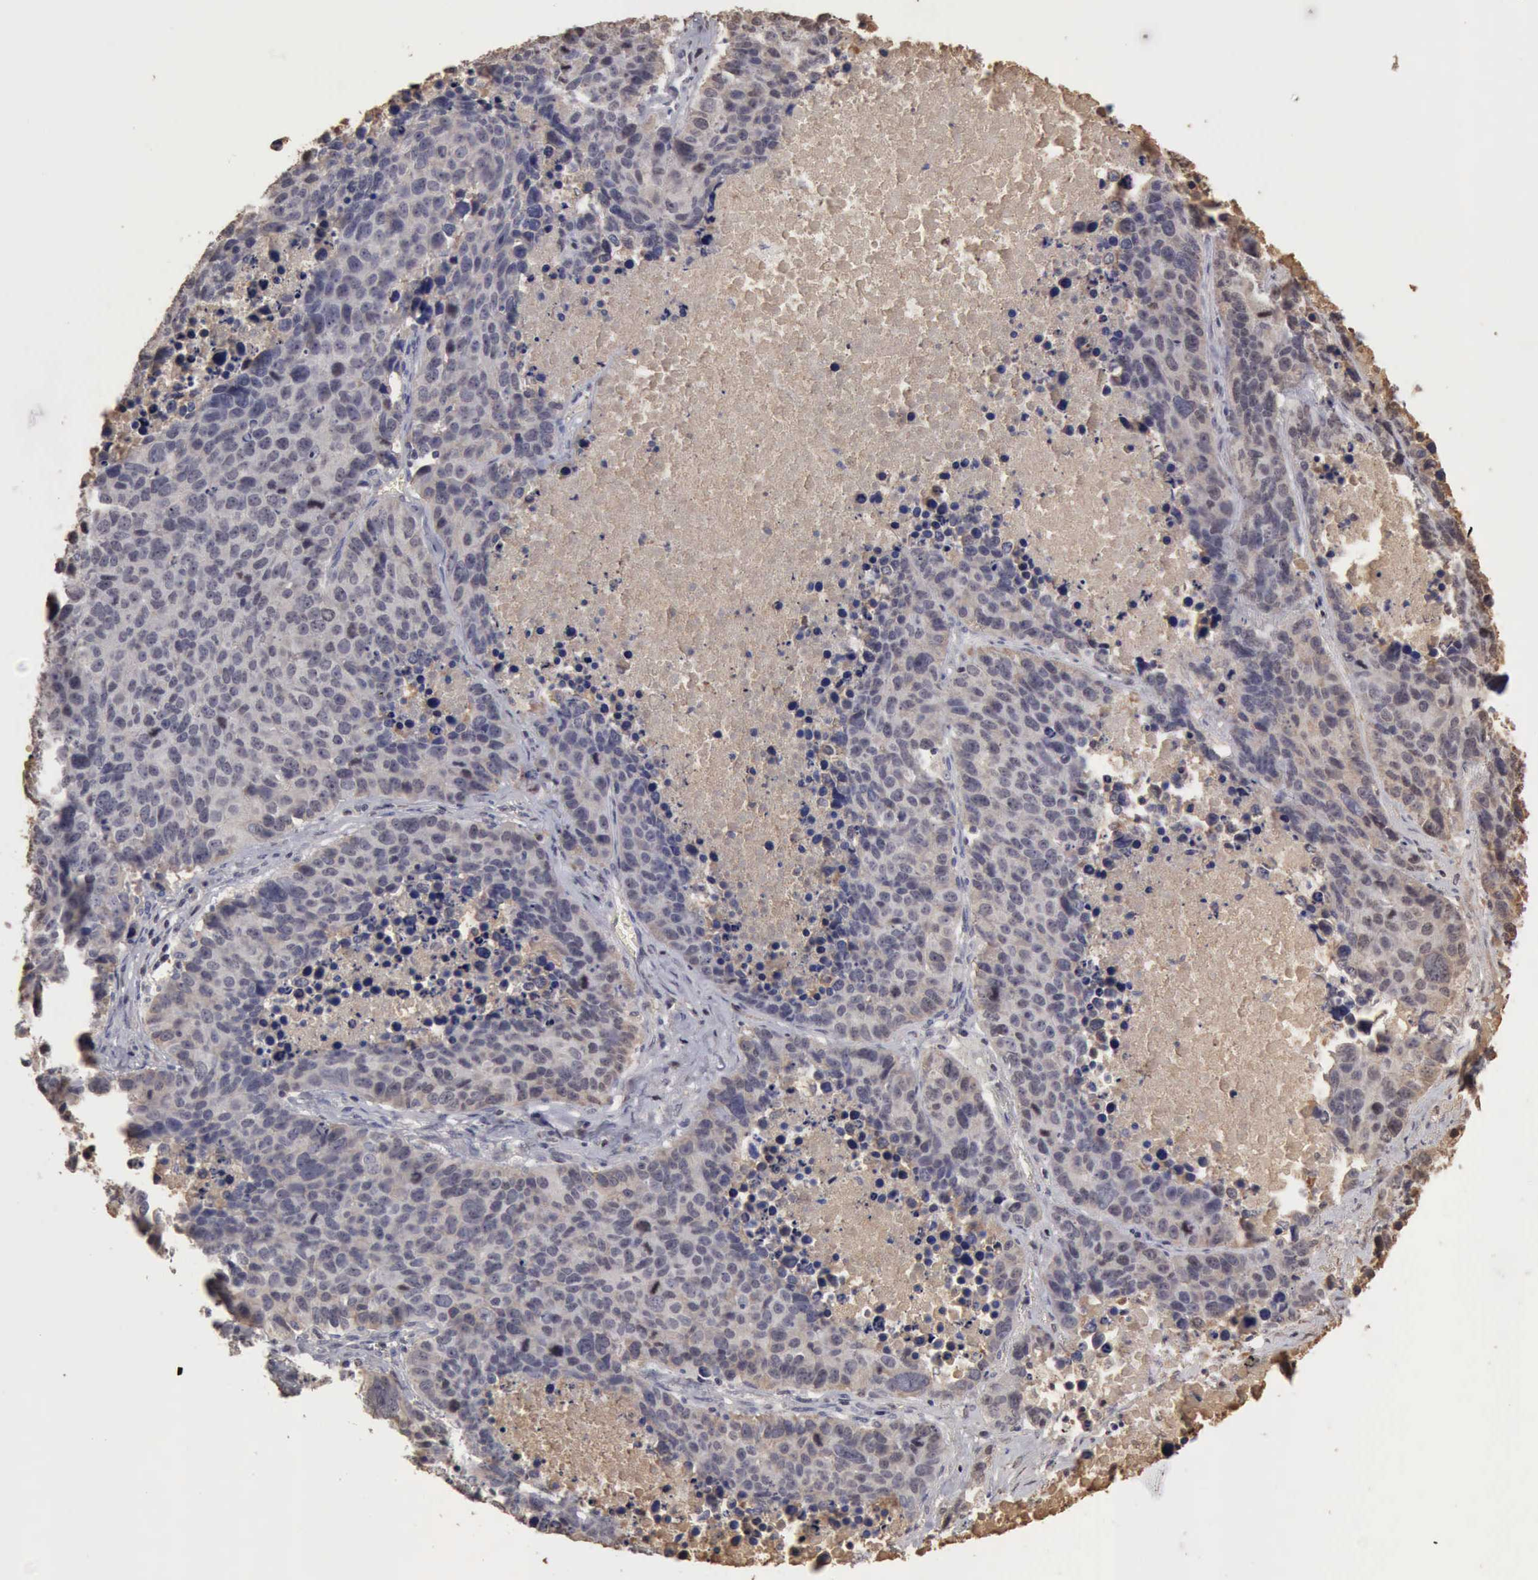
{"staining": {"intensity": "negative", "quantity": "none", "location": "none"}, "tissue": "lung cancer", "cell_type": "Tumor cells", "image_type": "cancer", "snomed": [{"axis": "morphology", "description": "Carcinoid, malignant, NOS"}, {"axis": "topography", "description": "Lung"}], "caption": "Immunohistochemistry (IHC) micrograph of lung cancer (carcinoid (malignant)) stained for a protein (brown), which exhibits no staining in tumor cells.", "gene": "SERPINA1", "patient": {"sex": "male", "age": 60}}